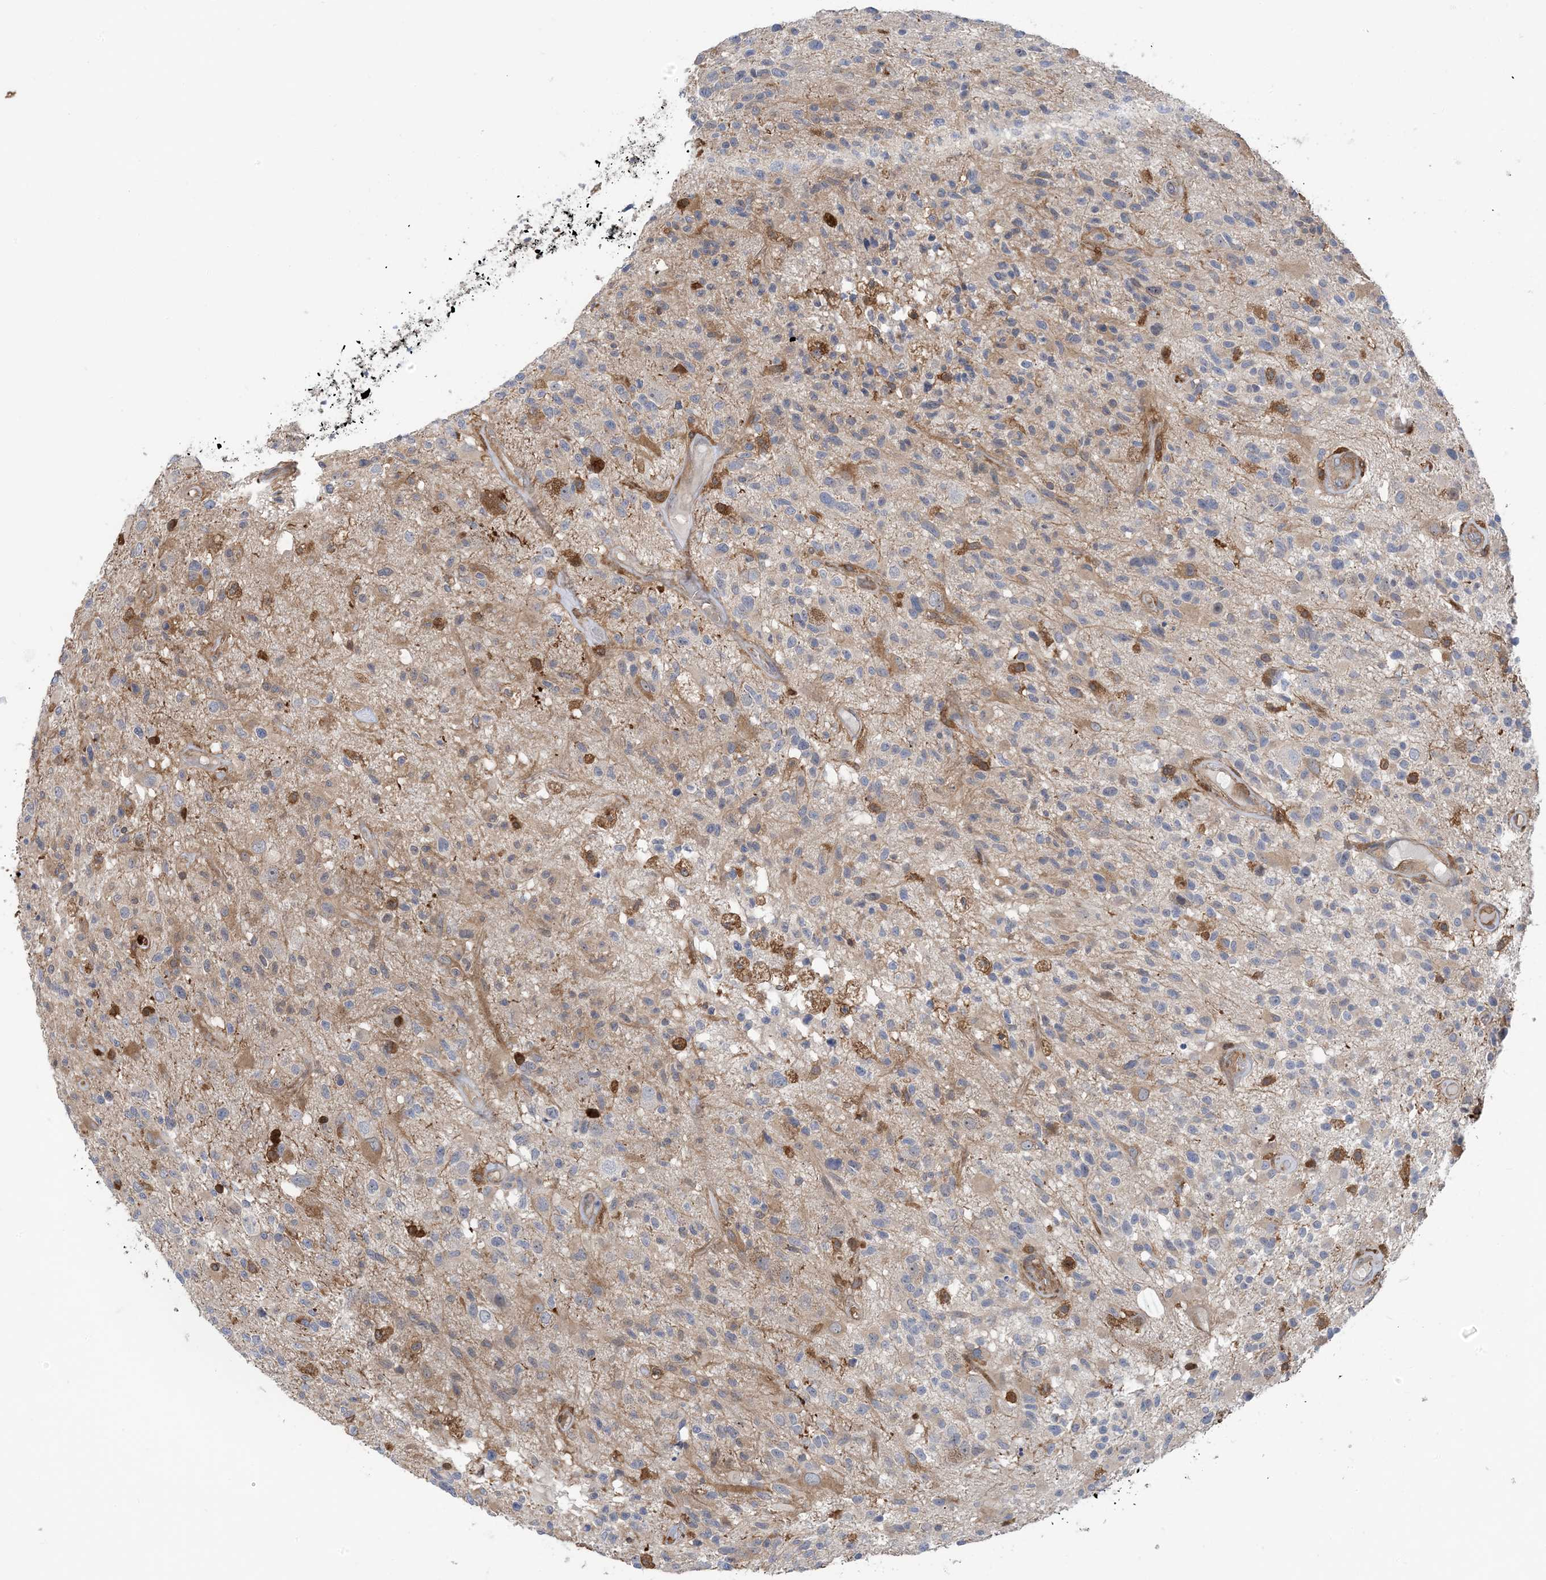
{"staining": {"intensity": "negative", "quantity": "none", "location": "none"}, "tissue": "glioma", "cell_type": "Tumor cells", "image_type": "cancer", "snomed": [{"axis": "morphology", "description": "Glioma, malignant, High grade"}, {"axis": "morphology", "description": "Glioblastoma, NOS"}, {"axis": "topography", "description": "Brain"}], "caption": "Micrograph shows no significant protein staining in tumor cells of glioma.", "gene": "HS1BP3", "patient": {"sex": "male", "age": 60}}